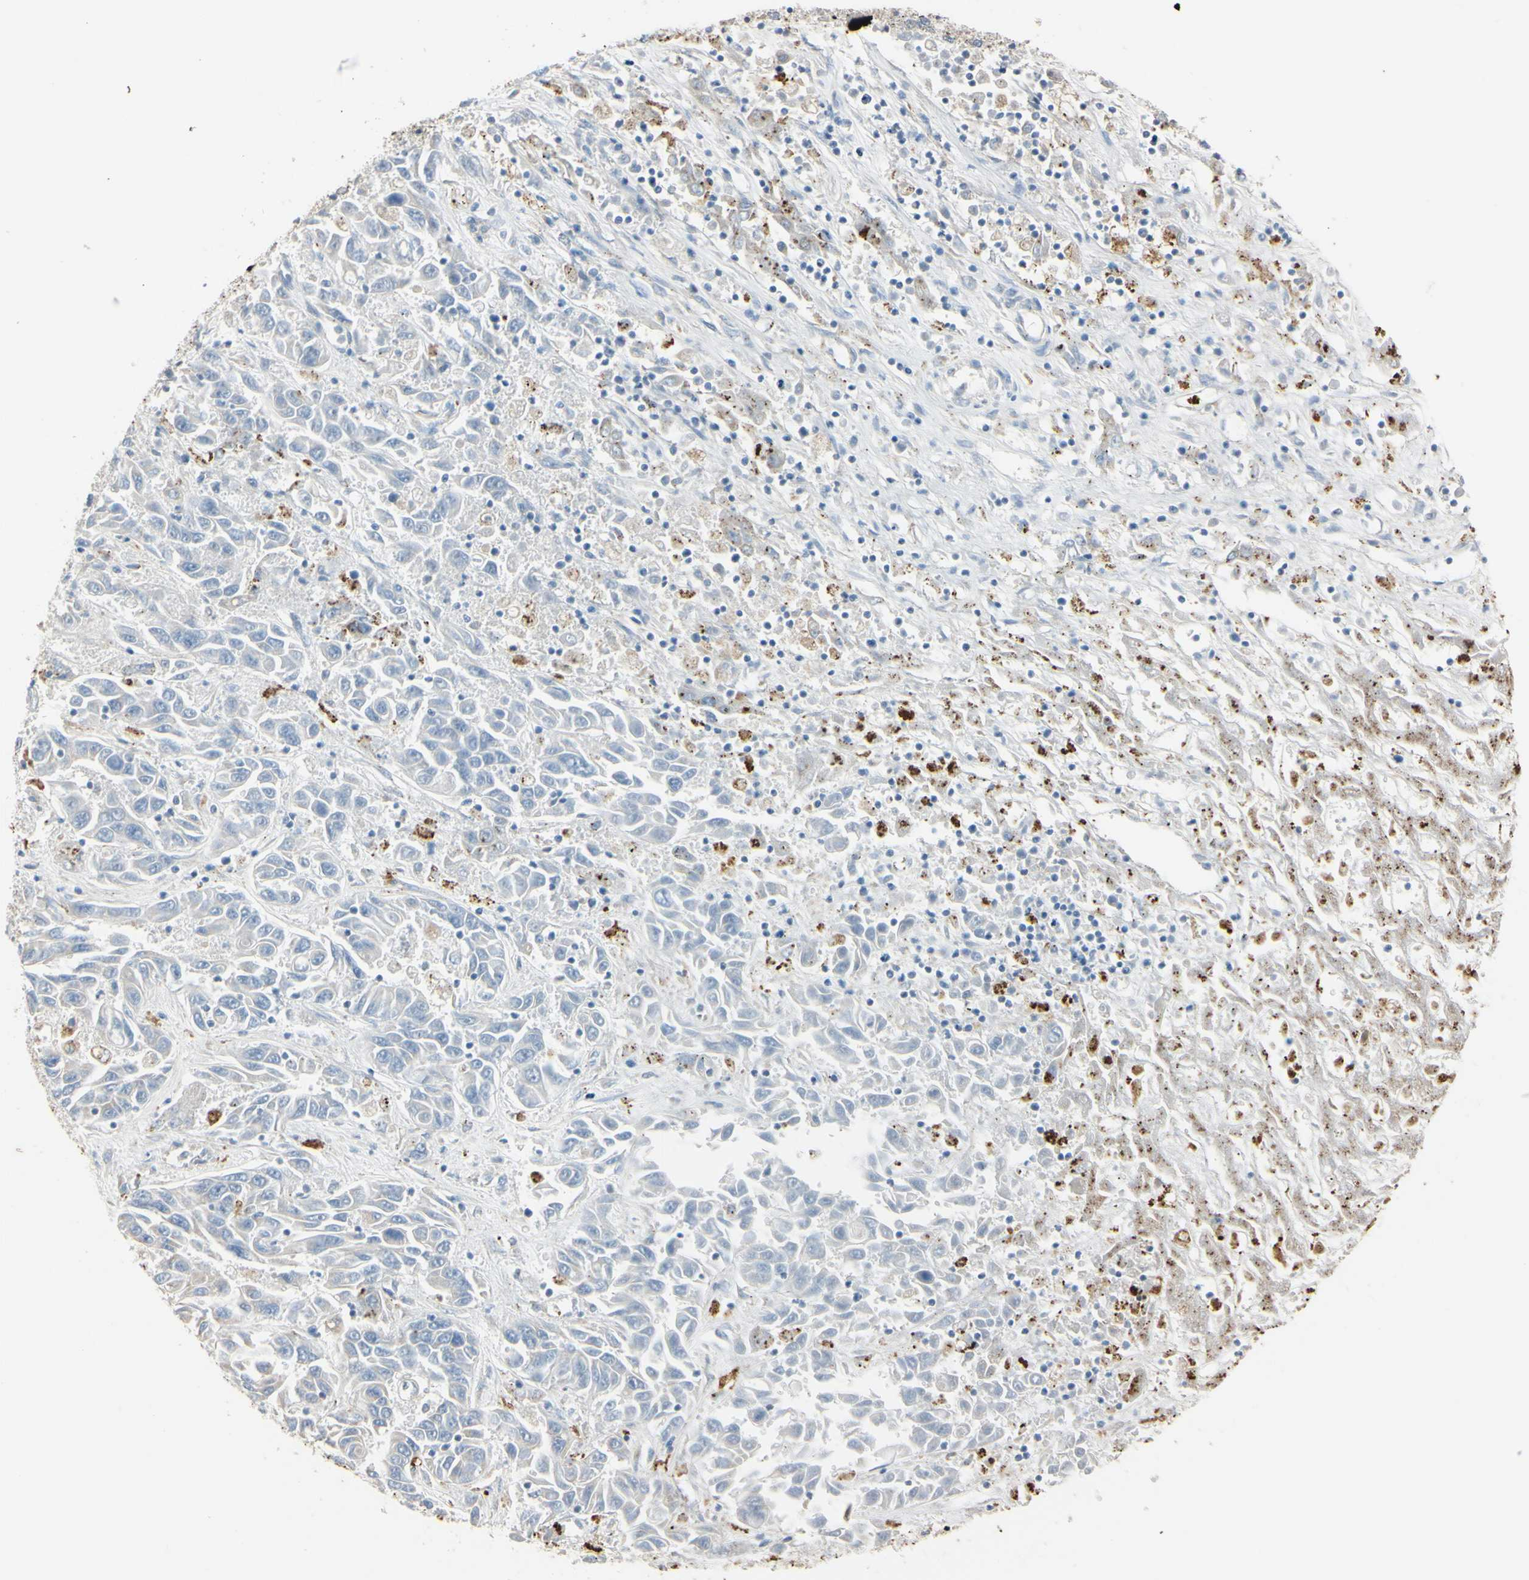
{"staining": {"intensity": "negative", "quantity": "none", "location": "none"}, "tissue": "liver cancer", "cell_type": "Tumor cells", "image_type": "cancer", "snomed": [{"axis": "morphology", "description": "Cholangiocarcinoma"}, {"axis": "topography", "description": "Liver"}], "caption": "Micrograph shows no protein positivity in tumor cells of liver cancer tissue. The staining was performed using DAB to visualize the protein expression in brown, while the nuclei were stained in blue with hematoxylin (Magnification: 20x).", "gene": "ANGPTL1", "patient": {"sex": "female", "age": 52}}